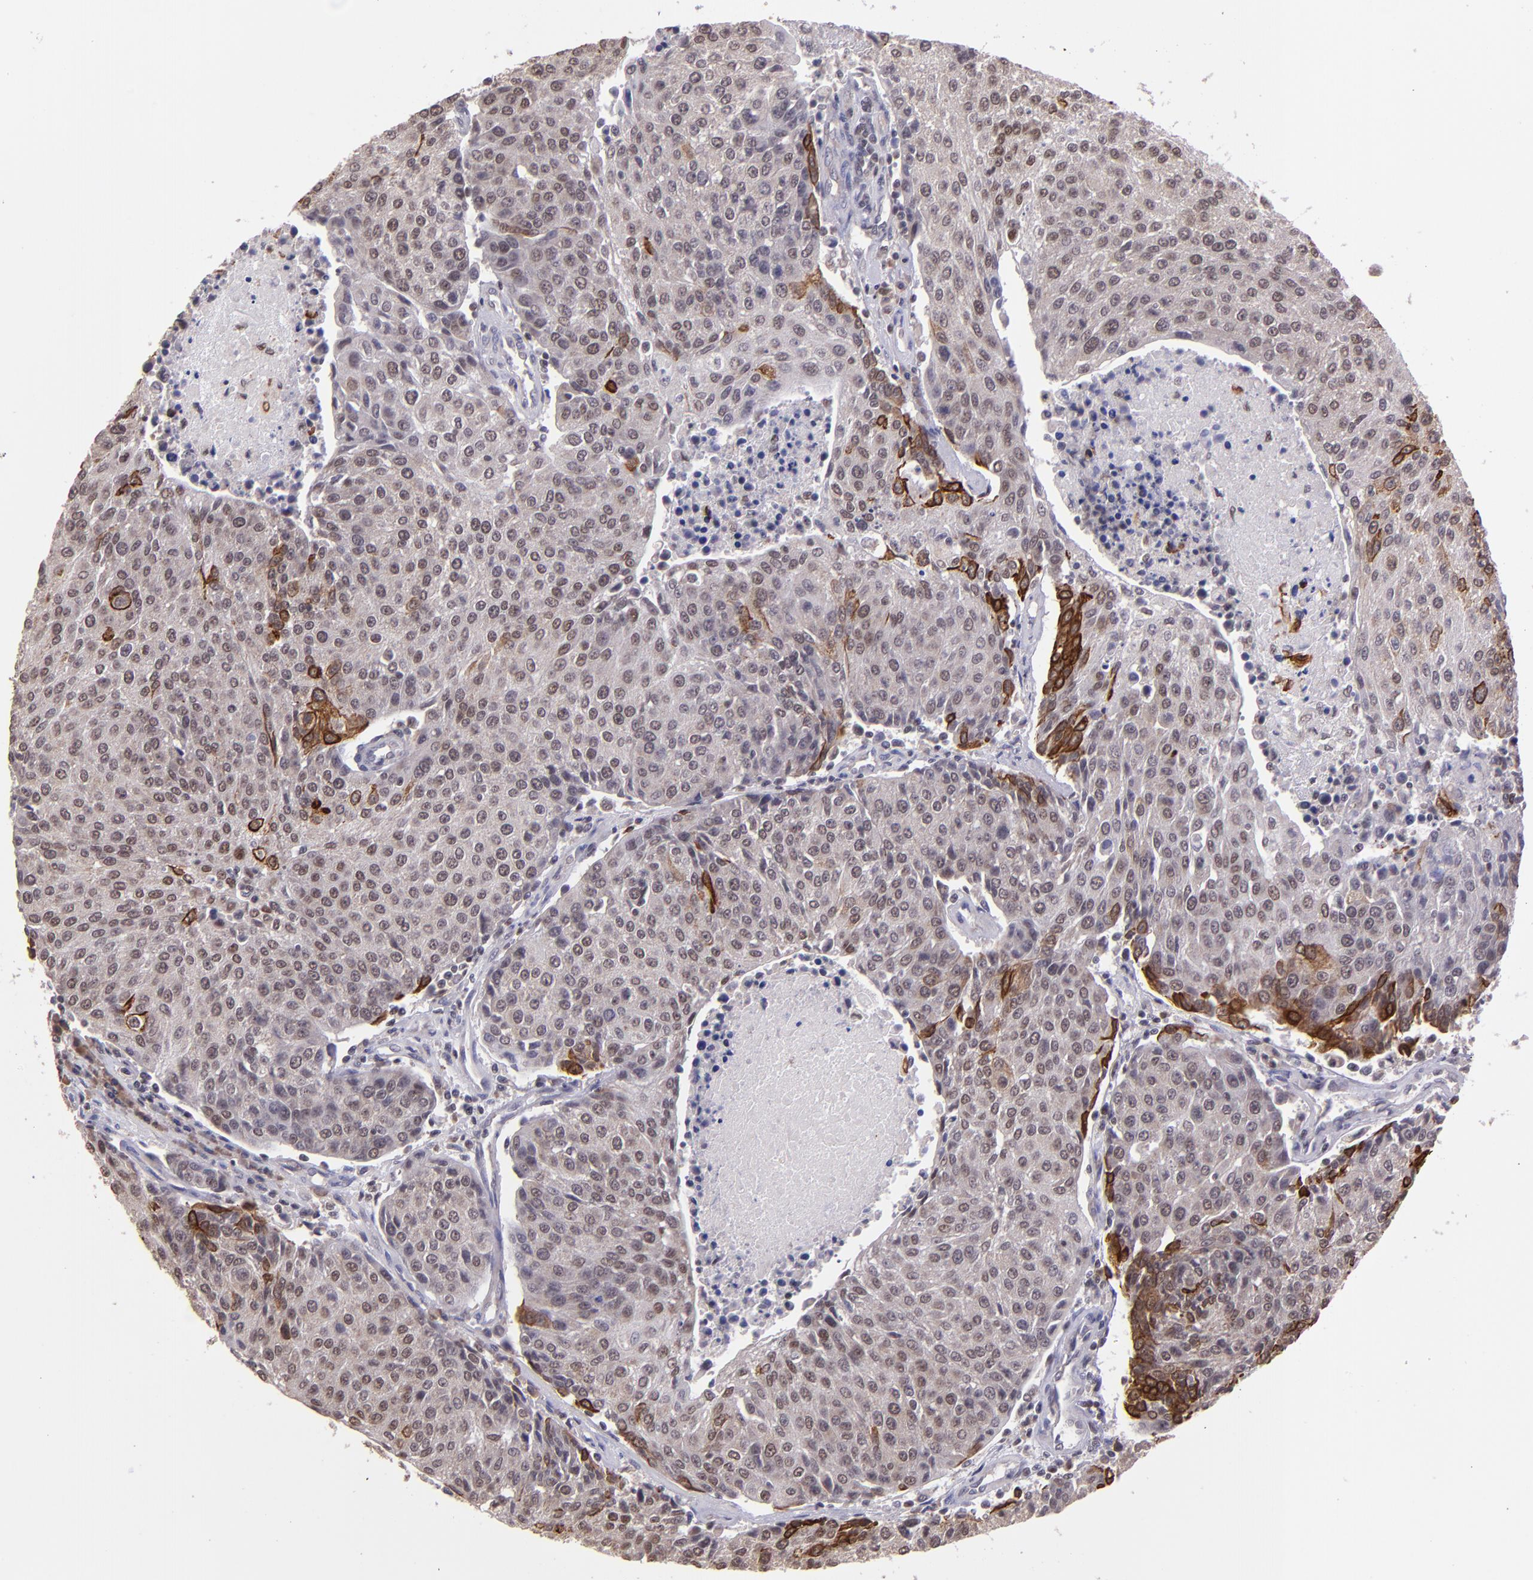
{"staining": {"intensity": "strong", "quantity": "<25%", "location": "cytoplasmic/membranous"}, "tissue": "urothelial cancer", "cell_type": "Tumor cells", "image_type": "cancer", "snomed": [{"axis": "morphology", "description": "Urothelial carcinoma, High grade"}, {"axis": "topography", "description": "Urinary bladder"}], "caption": "Human urothelial cancer stained for a protein (brown) exhibits strong cytoplasmic/membranous positive expression in about <25% of tumor cells.", "gene": "ELF1", "patient": {"sex": "female", "age": 85}}